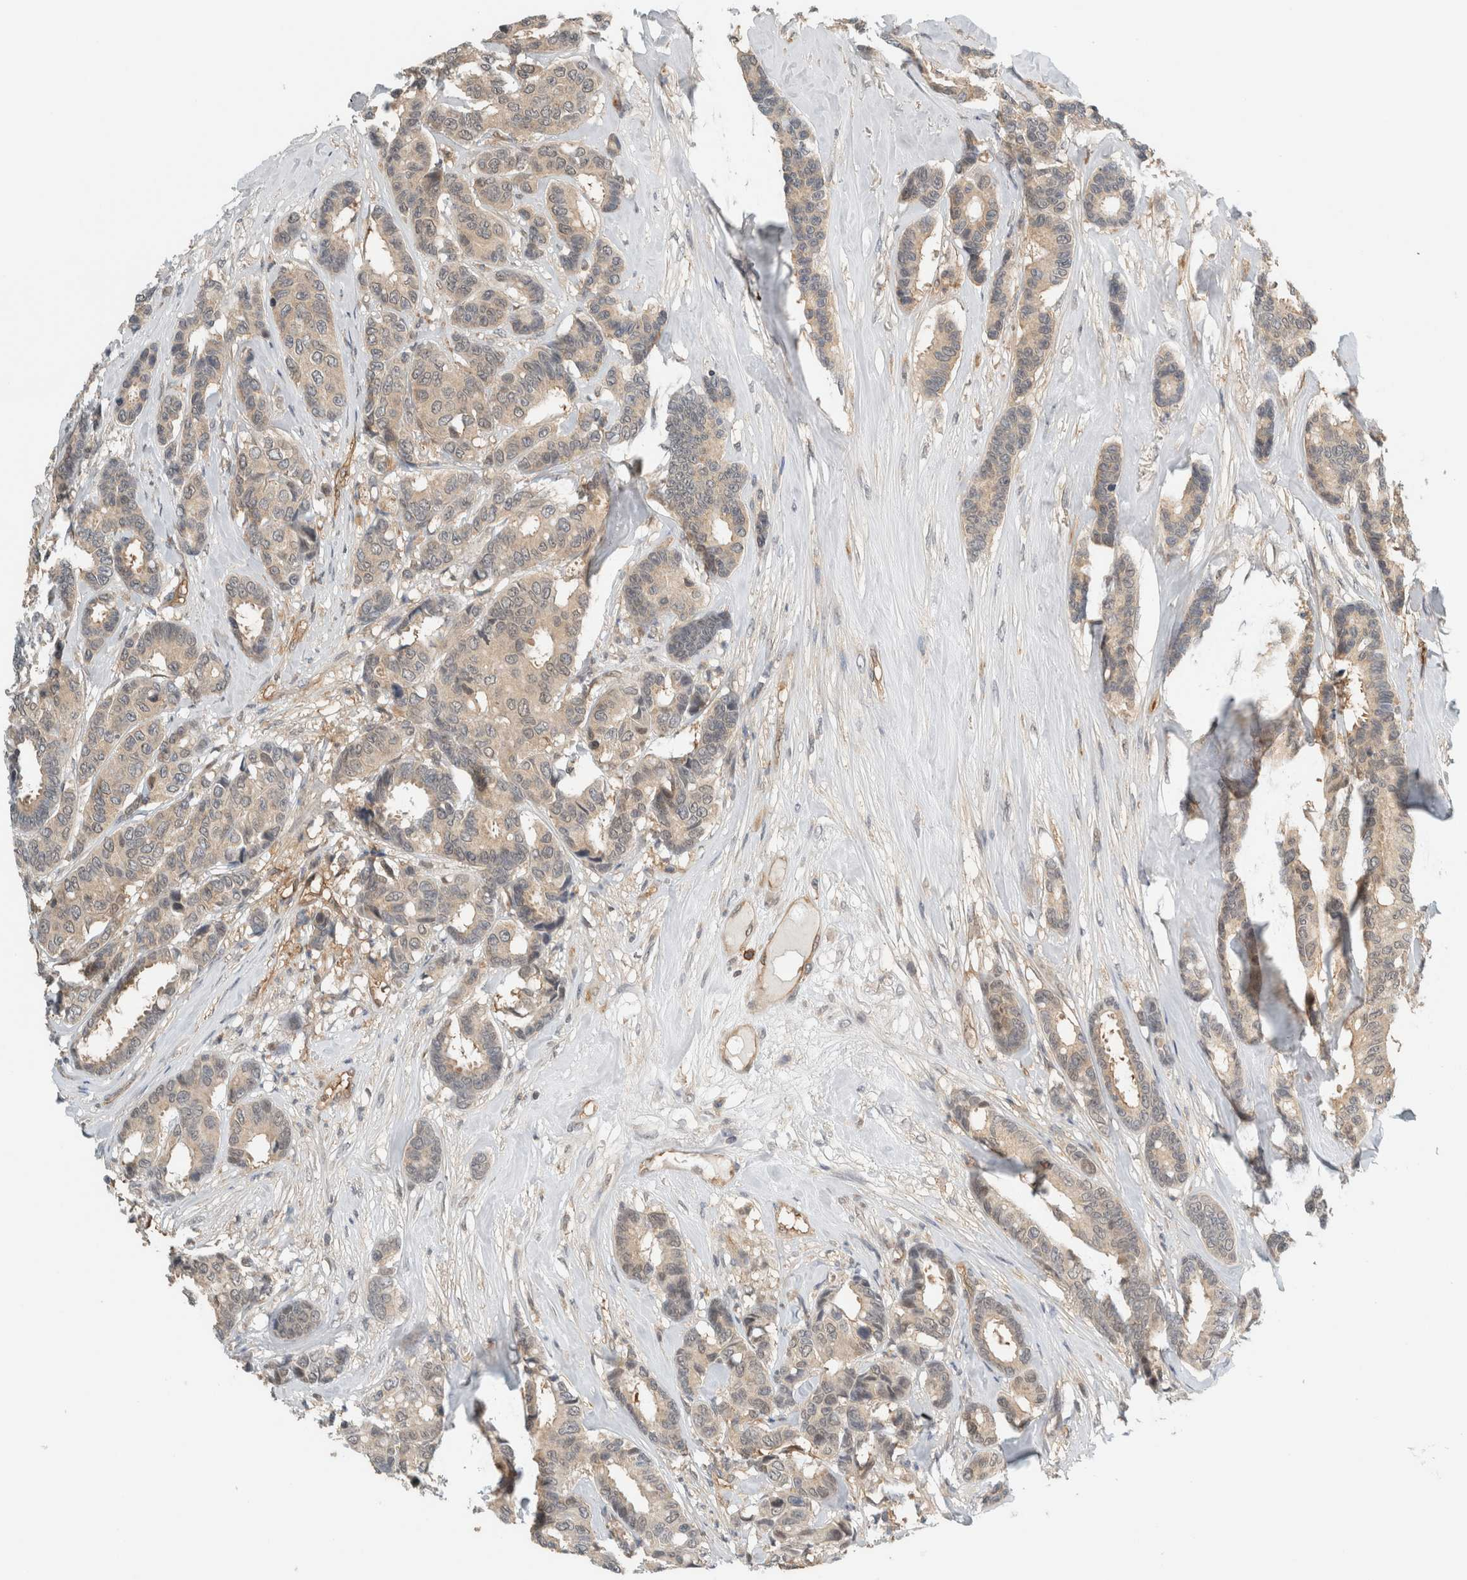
{"staining": {"intensity": "weak", "quantity": "<25%", "location": "cytoplasmic/membranous"}, "tissue": "breast cancer", "cell_type": "Tumor cells", "image_type": "cancer", "snomed": [{"axis": "morphology", "description": "Duct carcinoma"}, {"axis": "topography", "description": "Breast"}], "caption": "DAB immunohistochemical staining of human breast cancer (infiltrating ductal carcinoma) reveals no significant positivity in tumor cells.", "gene": "PFDN4", "patient": {"sex": "female", "age": 87}}